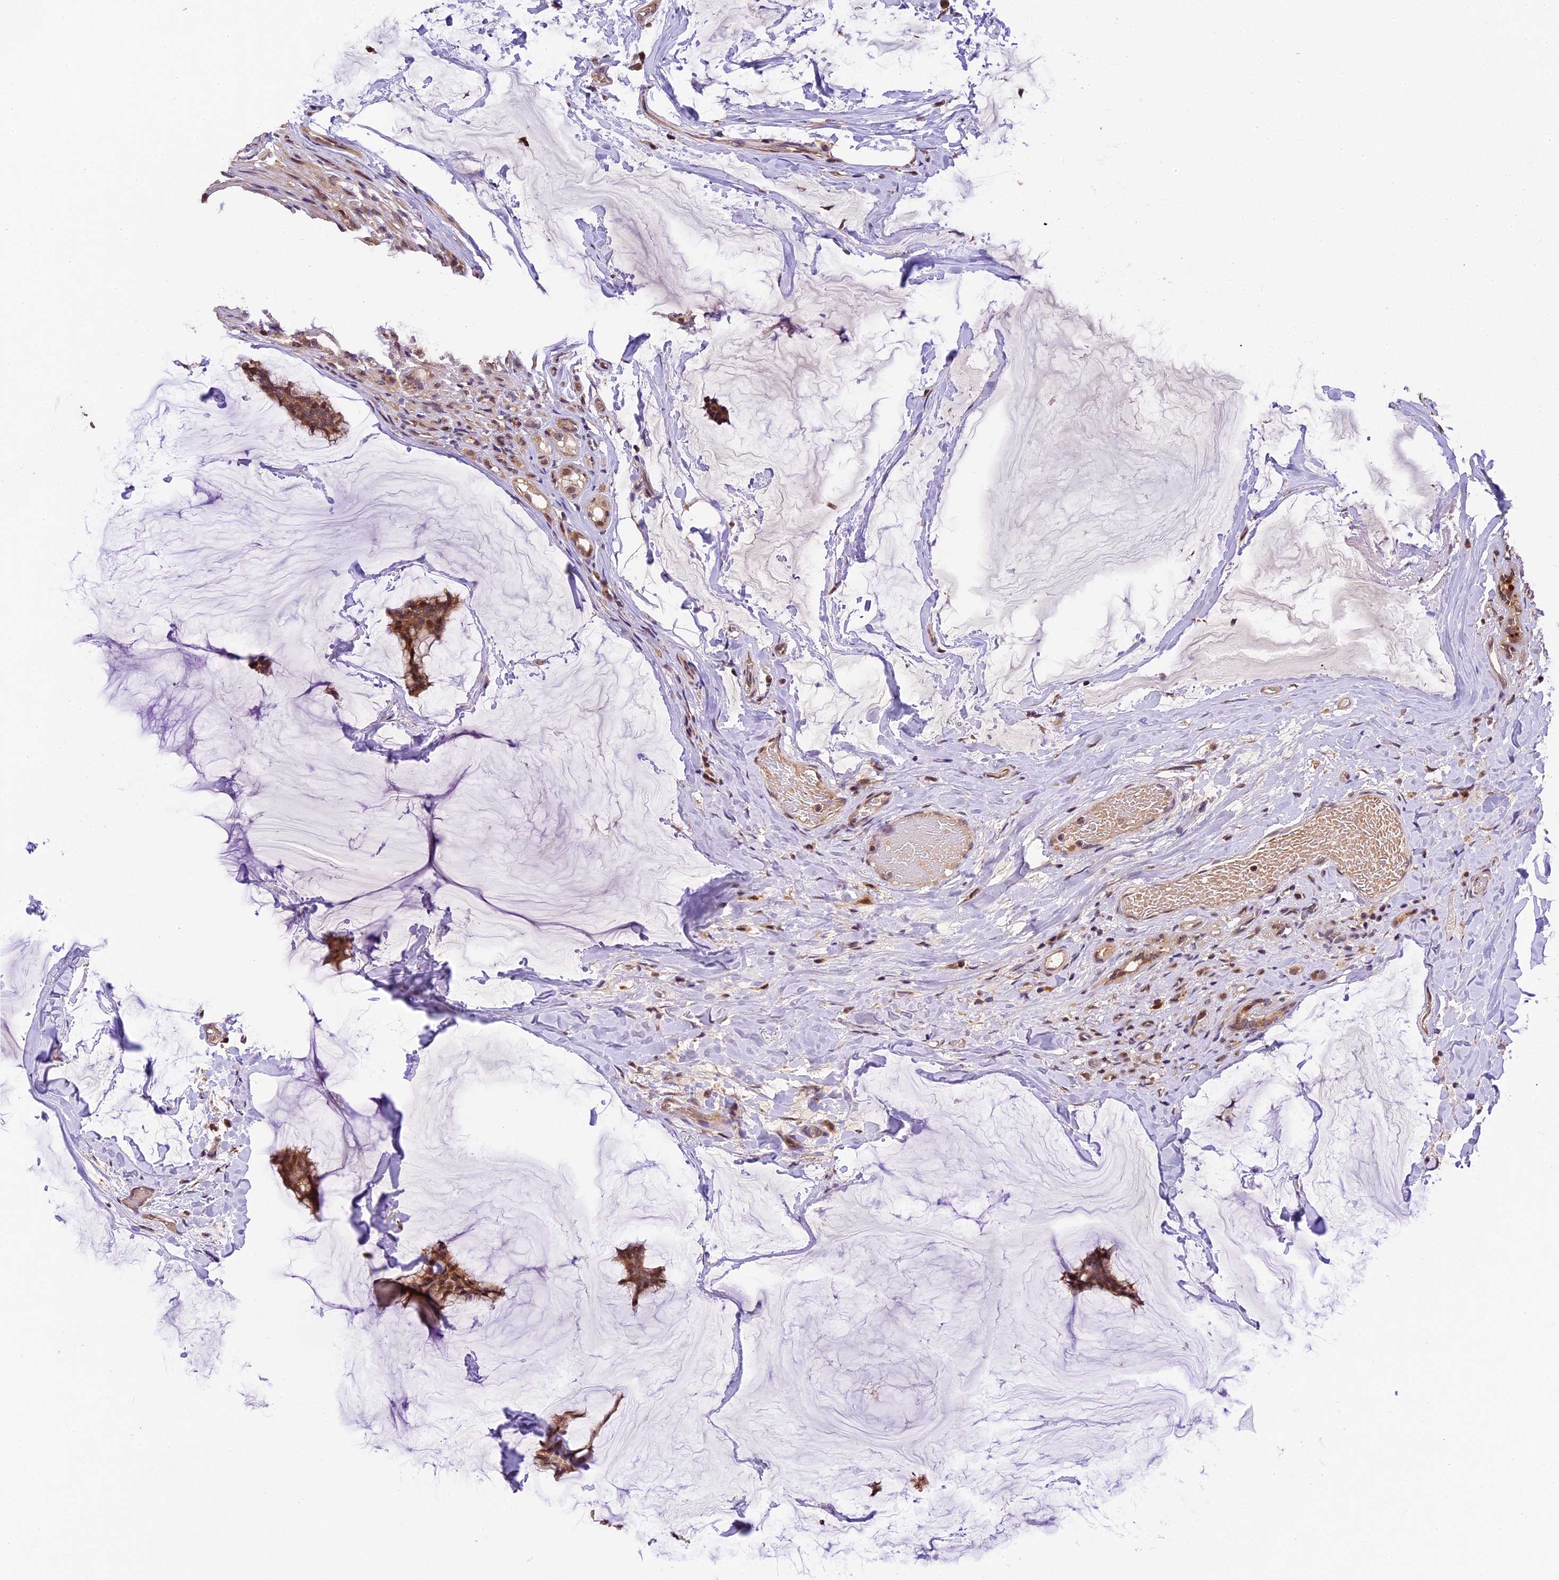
{"staining": {"intensity": "moderate", "quantity": ">75%", "location": "cytoplasmic/membranous,nuclear"}, "tissue": "breast cancer", "cell_type": "Tumor cells", "image_type": "cancer", "snomed": [{"axis": "morphology", "description": "Duct carcinoma"}, {"axis": "topography", "description": "Breast"}], "caption": "Moderate cytoplasmic/membranous and nuclear protein staining is identified in approximately >75% of tumor cells in breast infiltrating ductal carcinoma.", "gene": "DGKH", "patient": {"sex": "female", "age": 93}}